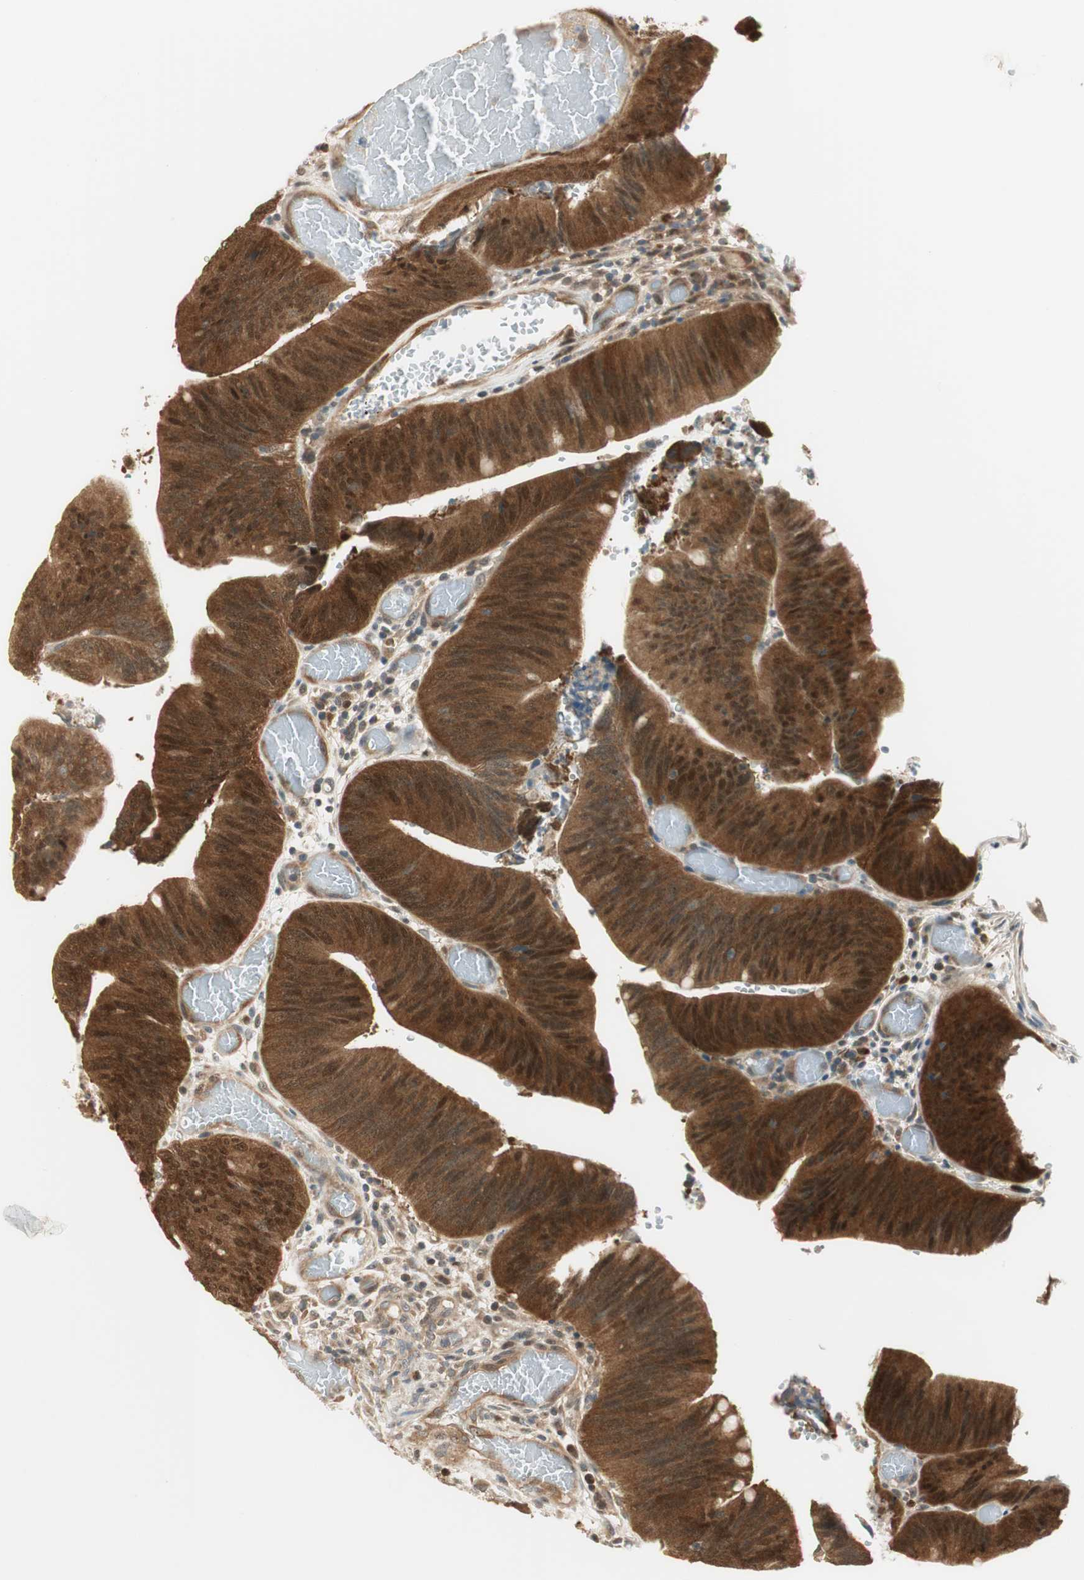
{"staining": {"intensity": "moderate", "quantity": ">75%", "location": "cytoplasmic/membranous,nuclear"}, "tissue": "colorectal cancer", "cell_type": "Tumor cells", "image_type": "cancer", "snomed": [{"axis": "morphology", "description": "Adenocarcinoma, NOS"}, {"axis": "topography", "description": "Rectum"}], "caption": "The immunohistochemical stain shows moderate cytoplasmic/membranous and nuclear positivity in tumor cells of adenocarcinoma (colorectal) tissue.", "gene": "IPO5", "patient": {"sex": "female", "age": 66}}